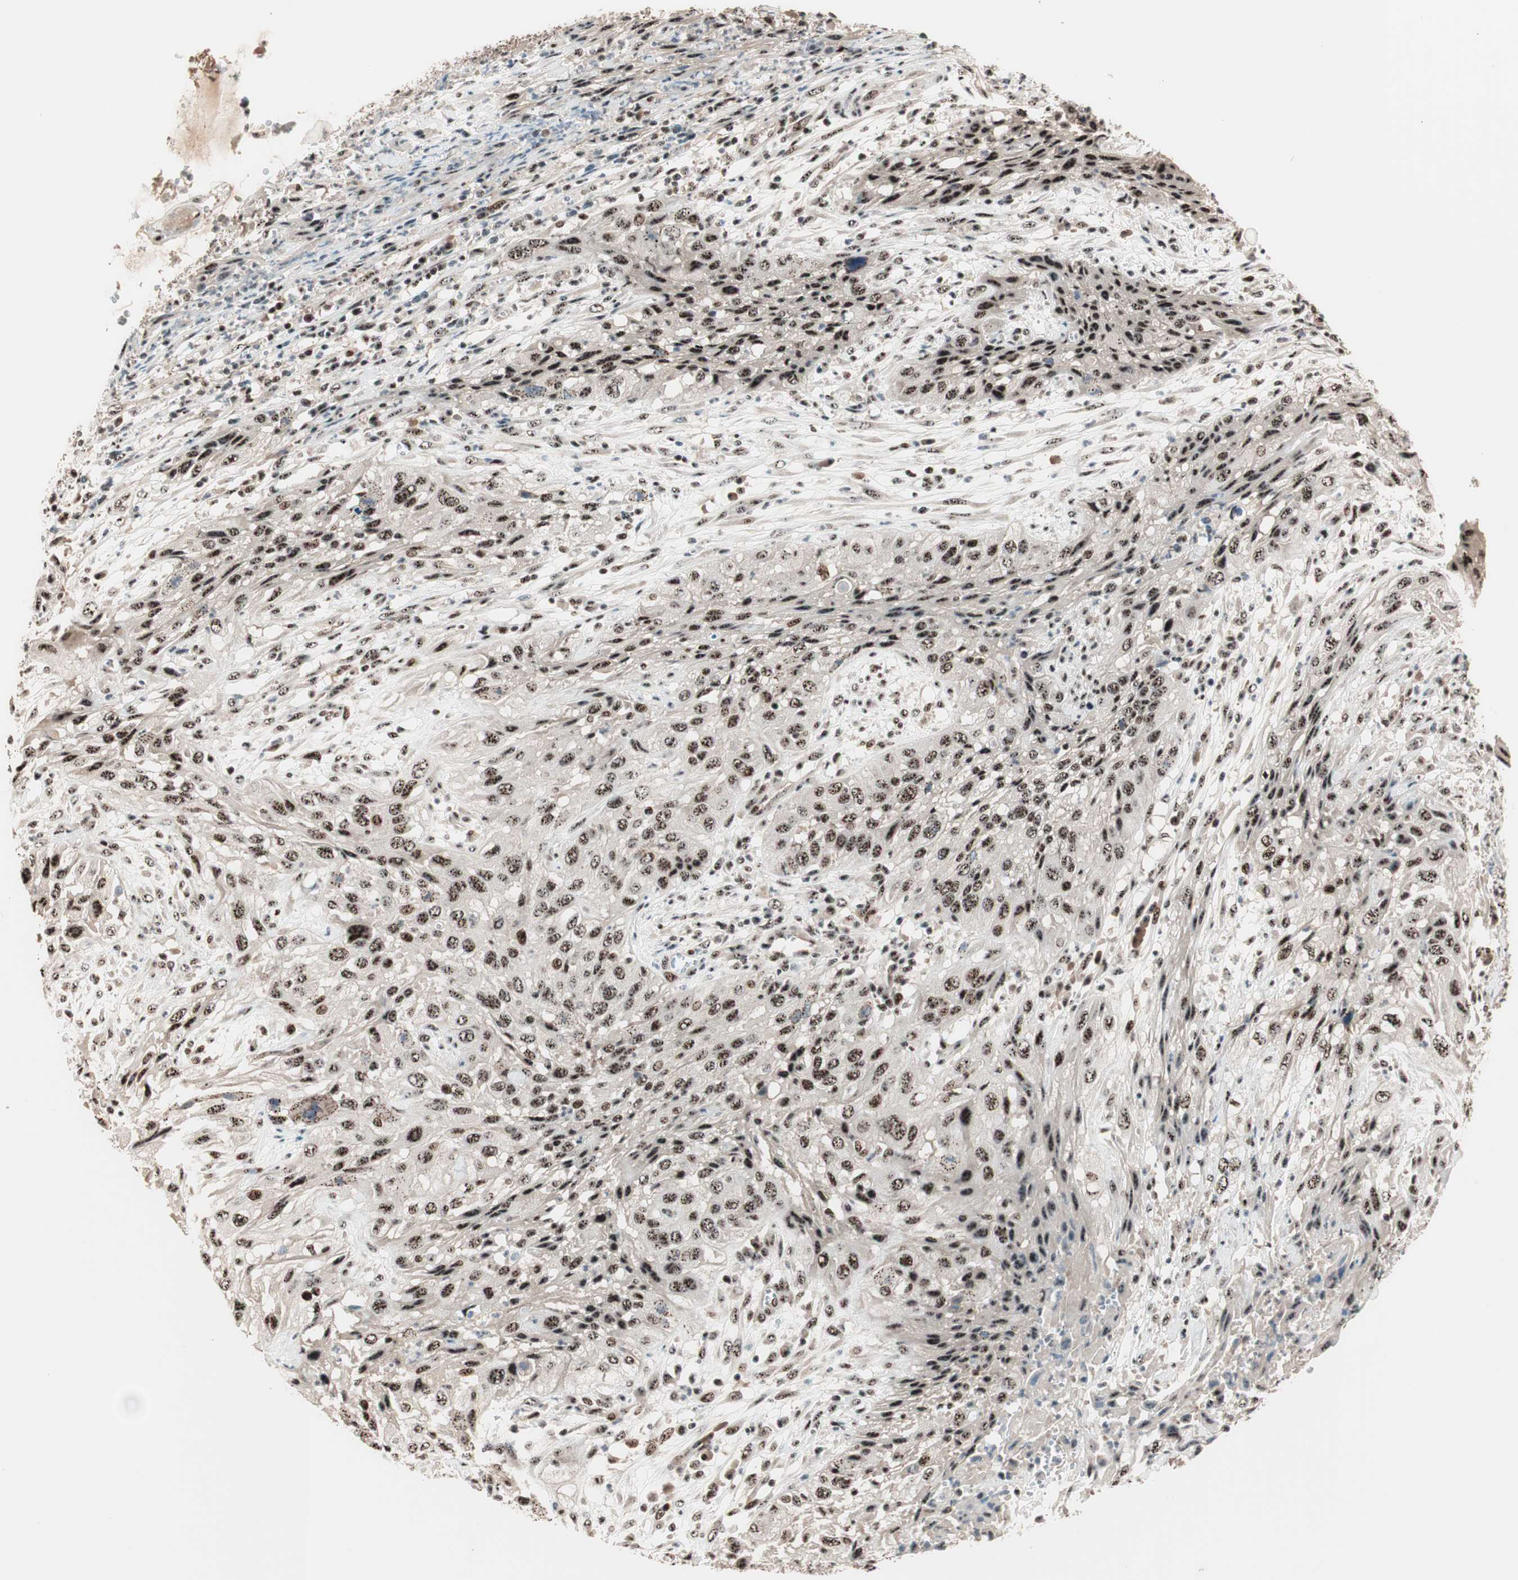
{"staining": {"intensity": "strong", "quantity": ">75%", "location": "nuclear"}, "tissue": "cervical cancer", "cell_type": "Tumor cells", "image_type": "cancer", "snomed": [{"axis": "morphology", "description": "Squamous cell carcinoma, NOS"}, {"axis": "topography", "description": "Cervix"}], "caption": "Cervical cancer stained with immunohistochemistry (IHC) demonstrates strong nuclear expression in about >75% of tumor cells.", "gene": "NR5A2", "patient": {"sex": "female", "age": 32}}